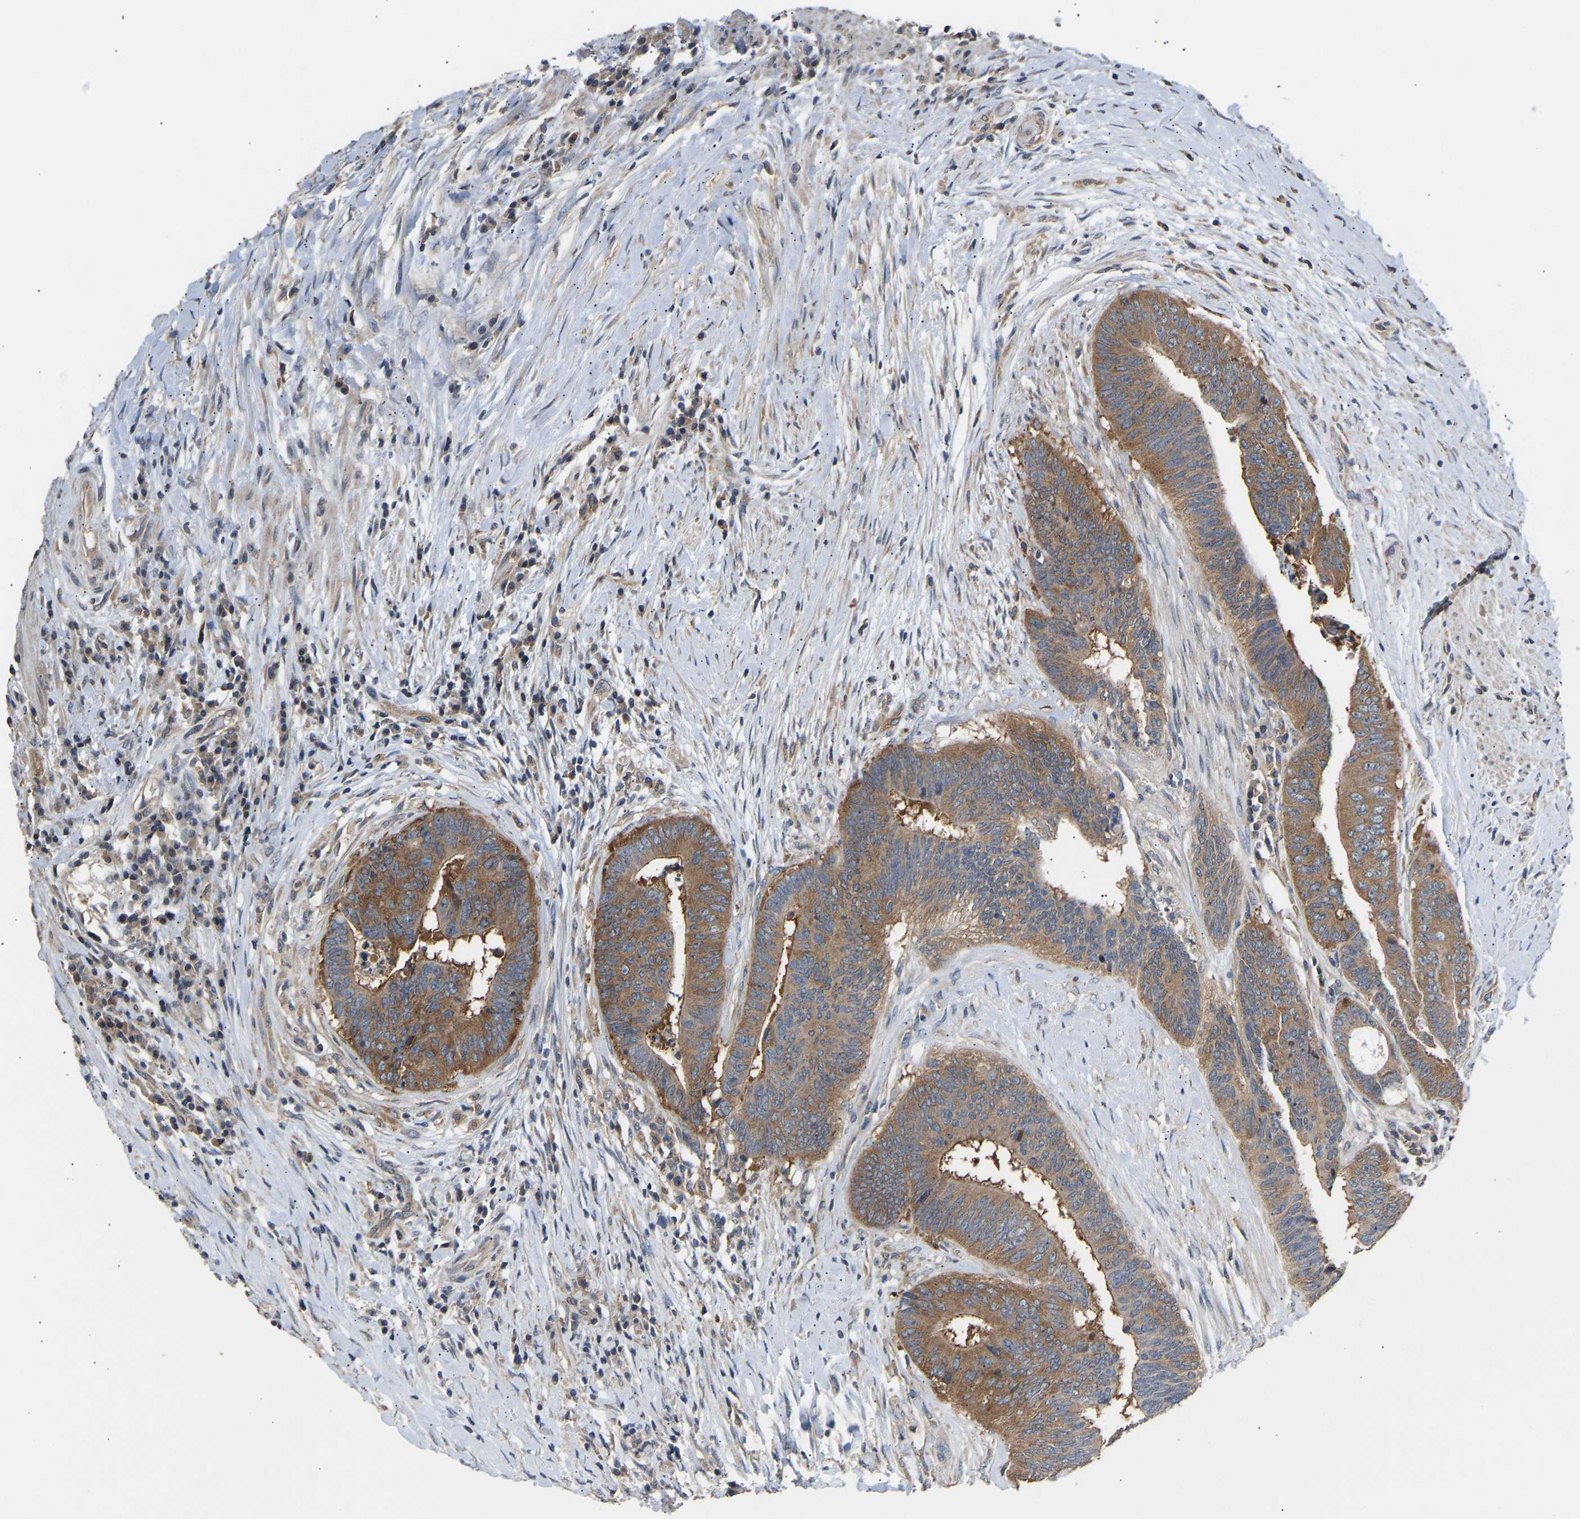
{"staining": {"intensity": "moderate", "quantity": ">75%", "location": "cytoplasmic/membranous"}, "tissue": "colorectal cancer", "cell_type": "Tumor cells", "image_type": "cancer", "snomed": [{"axis": "morphology", "description": "Adenocarcinoma, NOS"}, {"axis": "topography", "description": "Rectum"}], "caption": "DAB immunohistochemical staining of colorectal cancer (adenocarcinoma) demonstrates moderate cytoplasmic/membranous protein positivity in approximately >75% of tumor cells.", "gene": "AIMP2", "patient": {"sex": "male", "age": 72}}